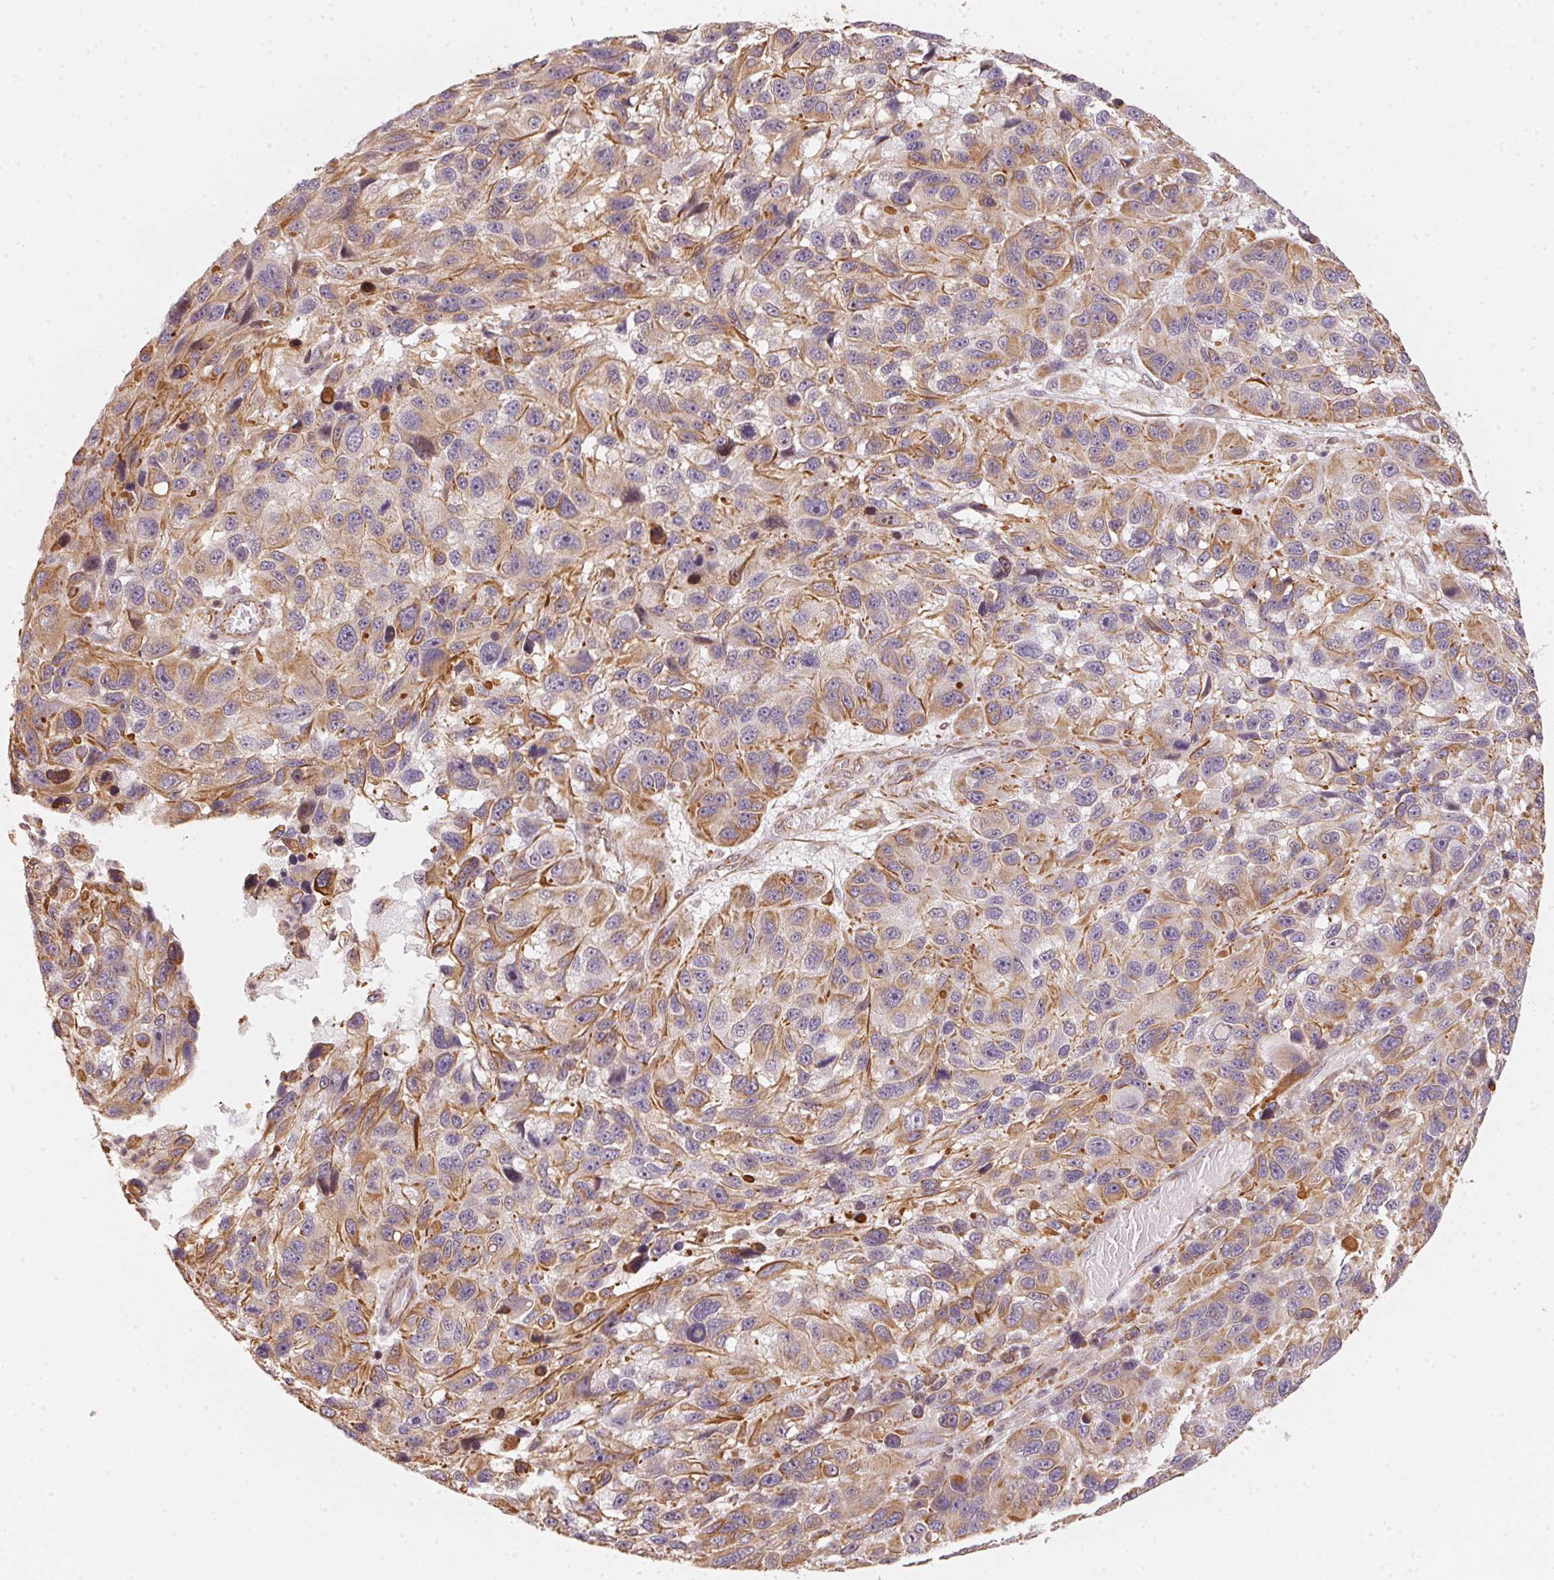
{"staining": {"intensity": "weak", "quantity": "<25%", "location": "cytoplasmic/membranous"}, "tissue": "melanoma", "cell_type": "Tumor cells", "image_type": "cancer", "snomed": [{"axis": "morphology", "description": "Malignant melanoma, NOS"}, {"axis": "topography", "description": "Skin"}], "caption": "This photomicrograph is of melanoma stained with immunohistochemistry (IHC) to label a protein in brown with the nuclei are counter-stained blue. There is no expression in tumor cells.", "gene": "FOXR2", "patient": {"sex": "male", "age": 53}}